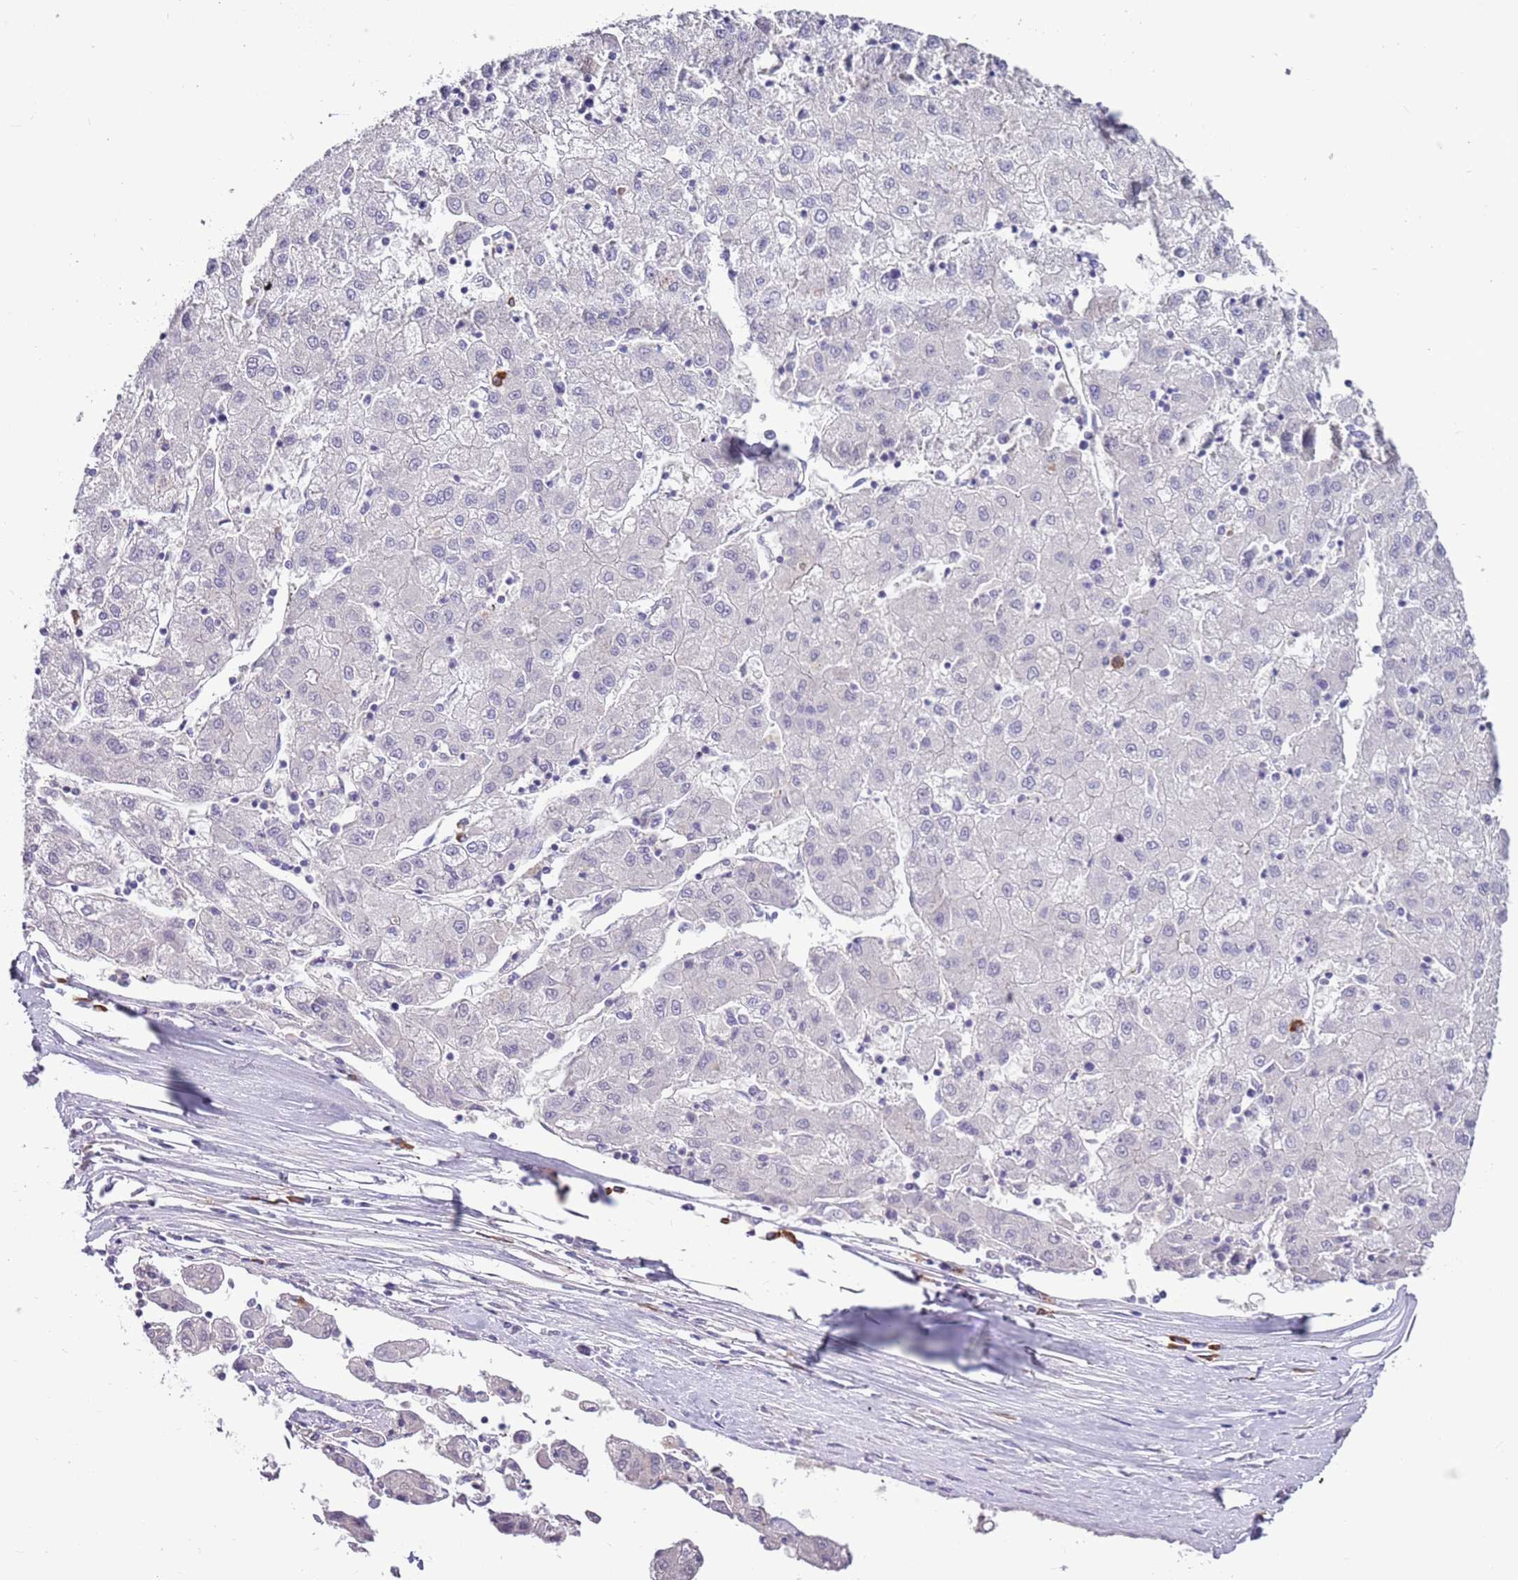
{"staining": {"intensity": "negative", "quantity": "none", "location": "none"}, "tissue": "liver cancer", "cell_type": "Tumor cells", "image_type": "cancer", "snomed": [{"axis": "morphology", "description": "Carcinoma, Hepatocellular, NOS"}, {"axis": "topography", "description": "Liver"}], "caption": "Immunohistochemistry (IHC) photomicrograph of human liver cancer (hepatocellular carcinoma) stained for a protein (brown), which shows no staining in tumor cells. (DAB (3,3'-diaminobenzidine) immunohistochemistry visualized using brightfield microscopy, high magnification).", "gene": "IGKV3D-11", "patient": {"sex": "male", "age": 72}}